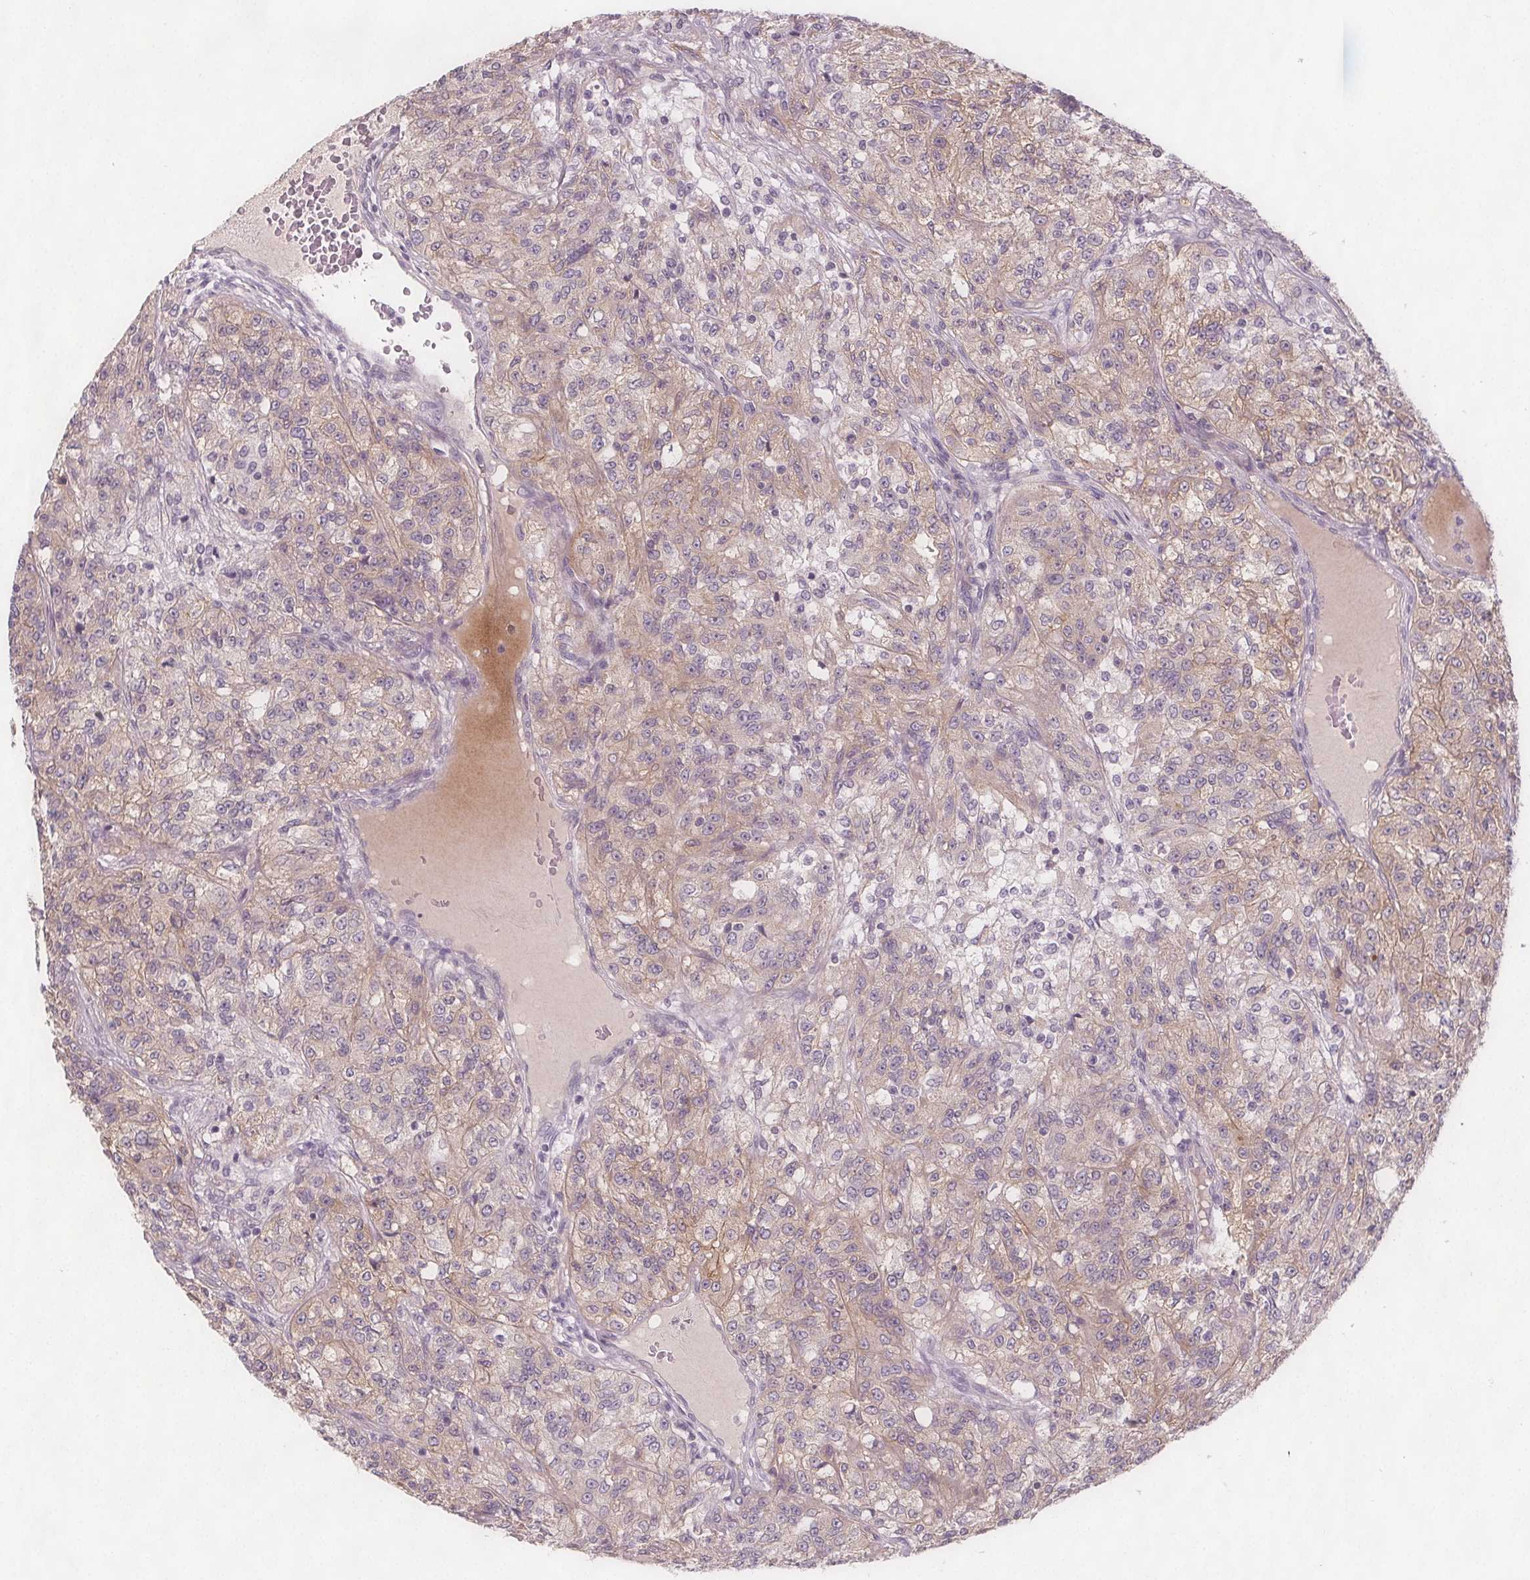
{"staining": {"intensity": "weak", "quantity": "25%-75%", "location": "cytoplasmic/membranous"}, "tissue": "renal cancer", "cell_type": "Tumor cells", "image_type": "cancer", "snomed": [{"axis": "morphology", "description": "Adenocarcinoma, NOS"}, {"axis": "topography", "description": "Kidney"}], "caption": "Renal cancer was stained to show a protein in brown. There is low levels of weak cytoplasmic/membranous positivity in about 25%-75% of tumor cells.", "gene": "VNN1", "patient": {"sex": "female", "age": 63}}